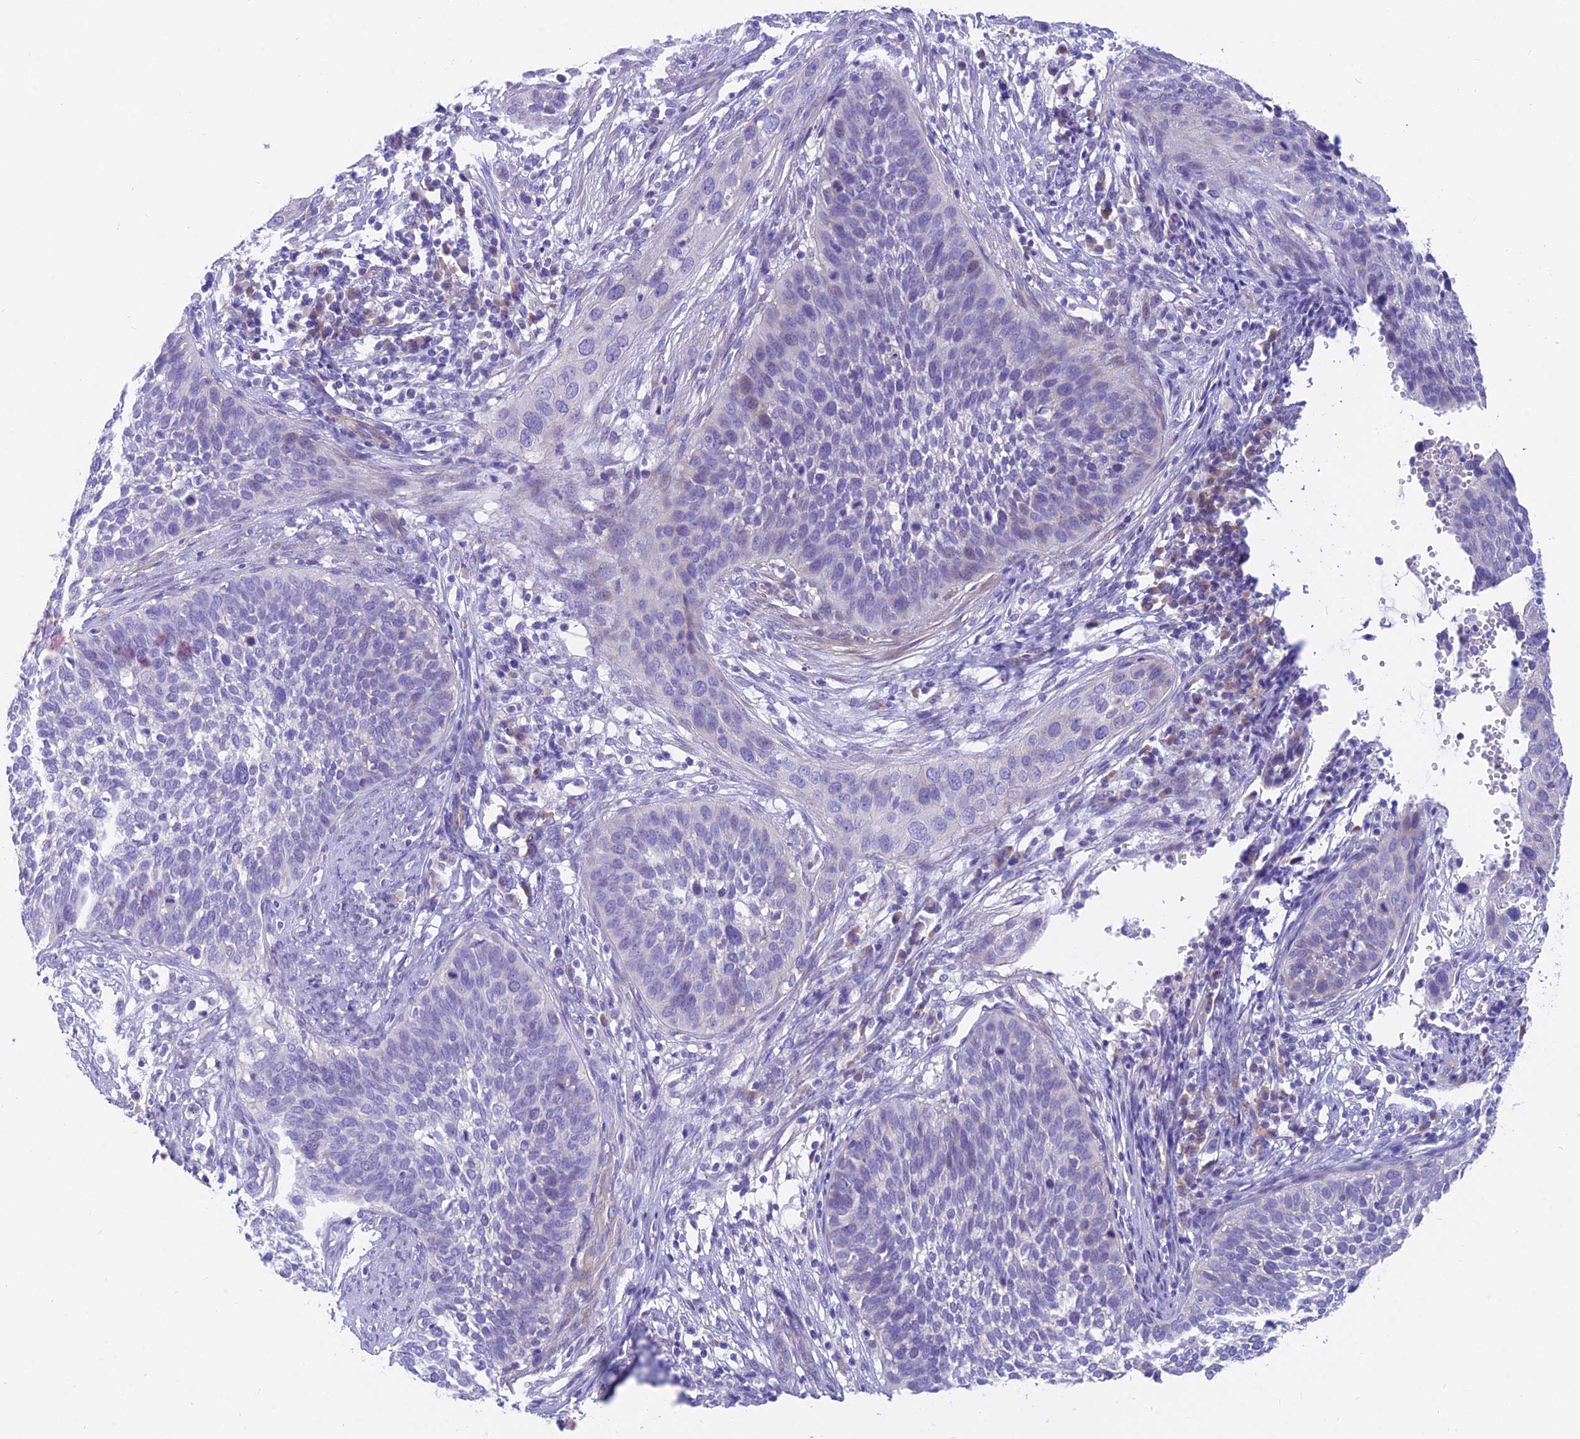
{"staining": {"intensity": "negative", "quantity": "none", "location": "none"}, "tissue": "cervical cancer", "cell_type": "Tumor cells", "image_type": "cancer", "snomed": [{"axis": "morphology", "description": "Squamous cell carcinoma, NOS"}, {"axis": "topography", "description": "Cervix"}], "caption": "Cervical squamous cell carcinoma stained for a protein using immunohistochemistry shows no staining tumor cells.", "gene": "FAM168B", "patient": {"sex": "female", "age": 34}}